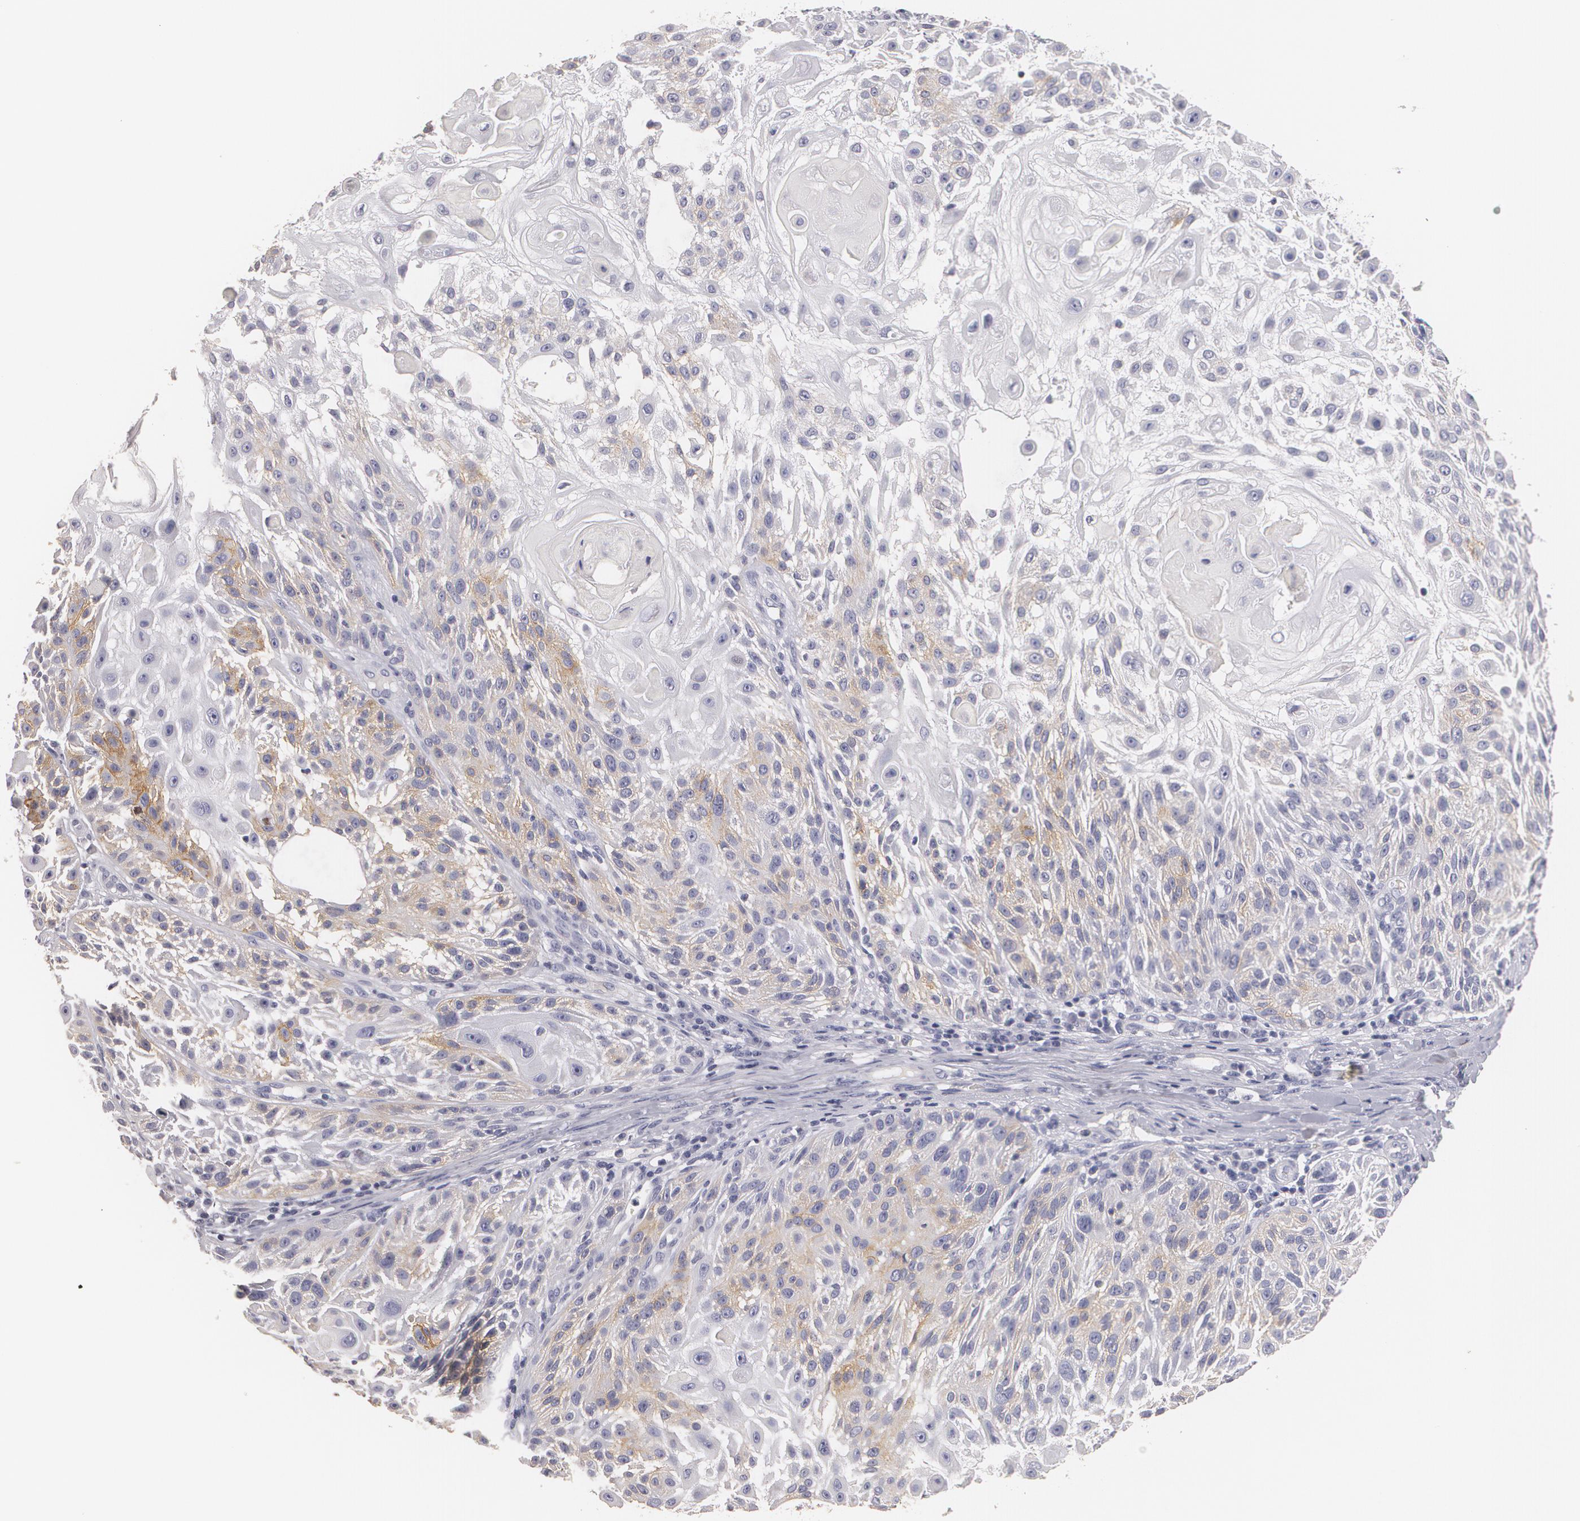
{"staining": {"intensity": "weak", "quantity": "<25%", "location": "cytoplasmic/membranous"}, "tissue": "skin cancer", "cell_type": "Tumor cells", "image_type": "cancer", "snomed": [{"axis": "morphology", "description": "Squamous cell carcinoma, NOS"}, {"axis": "topography", "description": "Skin"}], "caption": "High magnification brightfield microscopy of squamous cell carcinoma (skin) stained with DAB (3,3'-diaminobenzidine) (brown) and counterstained with hematoxylin (blue): tumor cells show no significant expression.", "gene": "NGFR", "patient": {"sex": "female", "age": 89}}